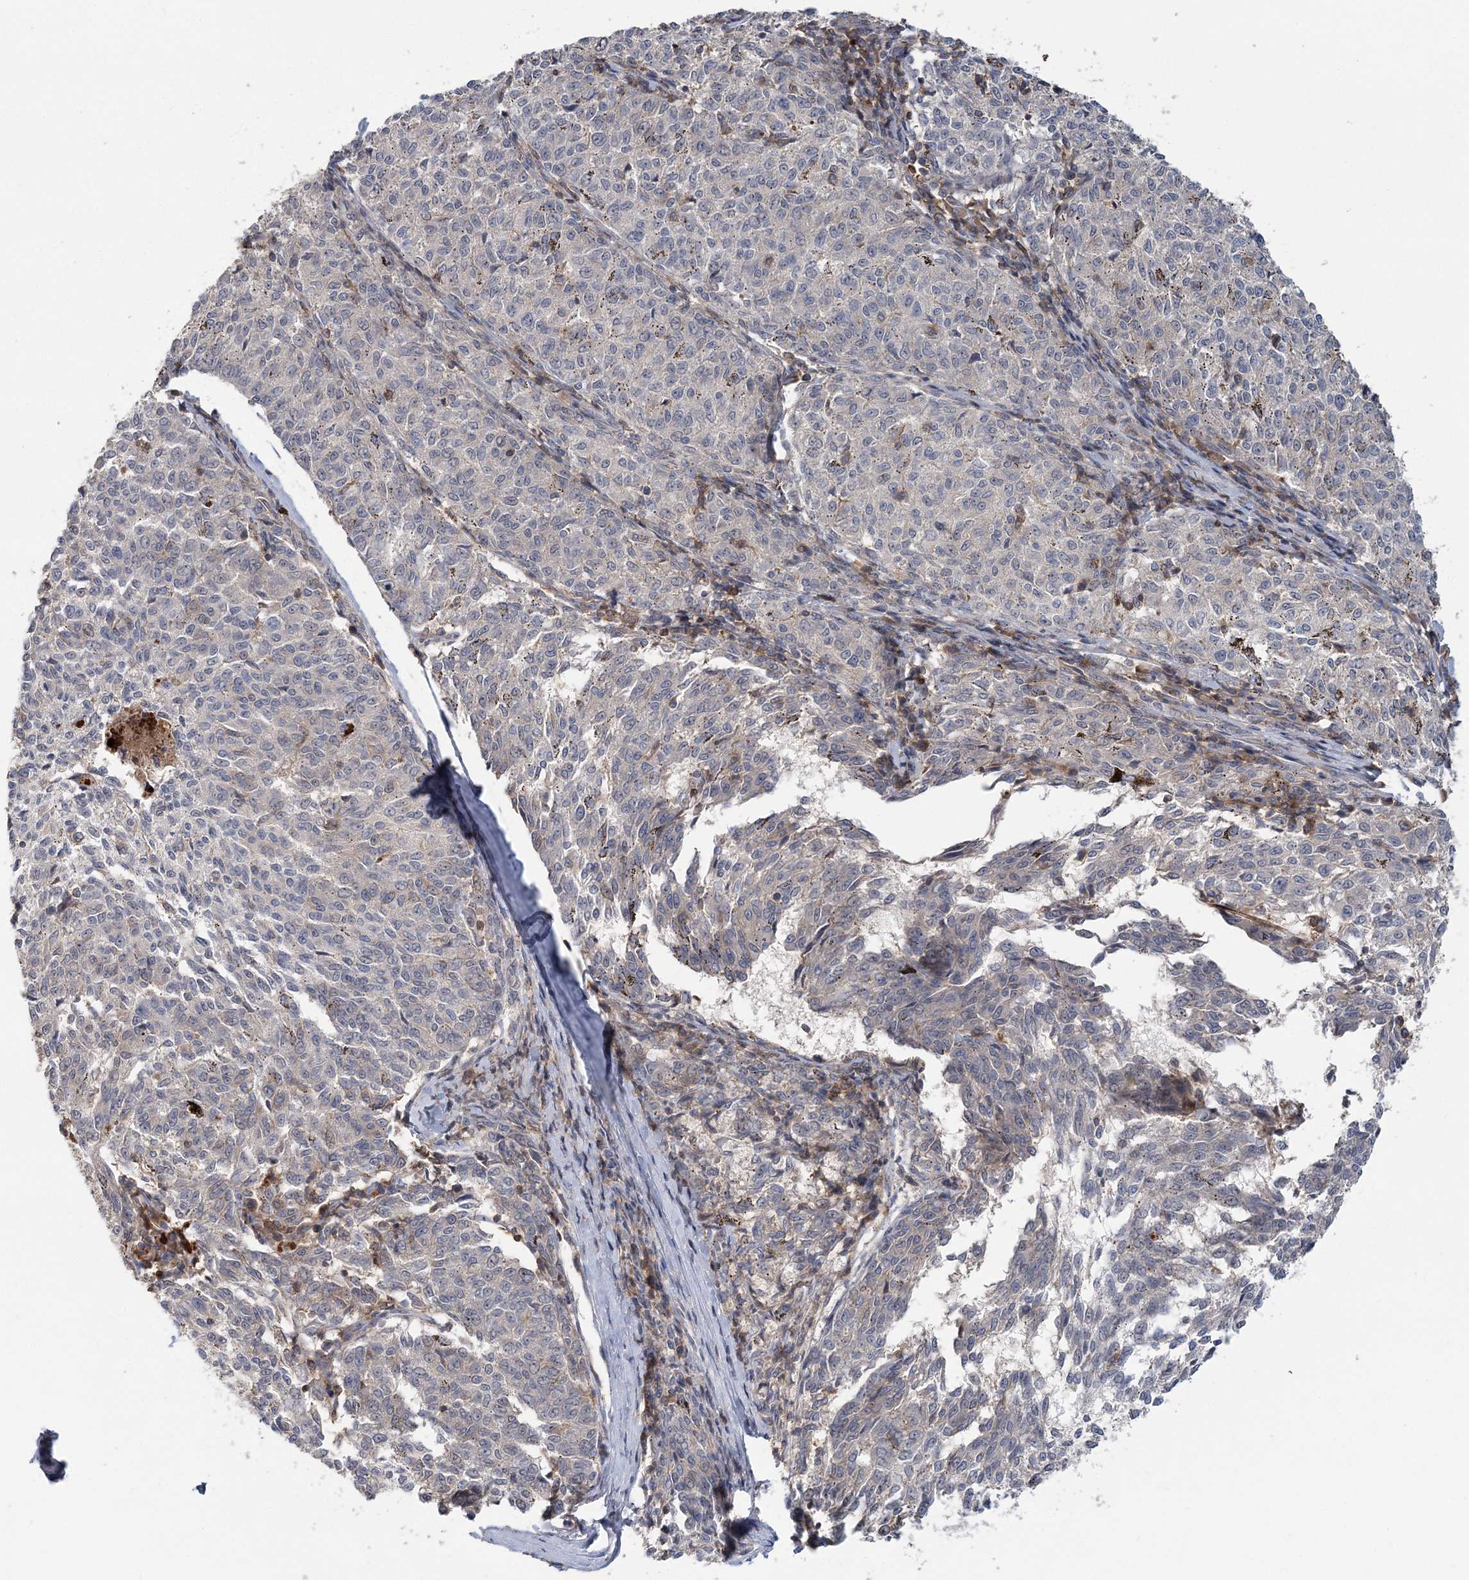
{"staining": {"intensity": "negative", "quantity": "none", "location": "none"}, "tissue": "melanoma", "cell_type": "Tumor cells", "image_type": "cancer", "snomed": [{"axis": "morphology", "description": "Malignant melanoma, NOS"}, {"axis": "topography", "description": "Skin"}], "caption": "Immunohistochemical staining of melanoma shows no significant positivity in tumor cells.", "gene": "RNF25", "patient": {"sex": "female", "age": 72}}